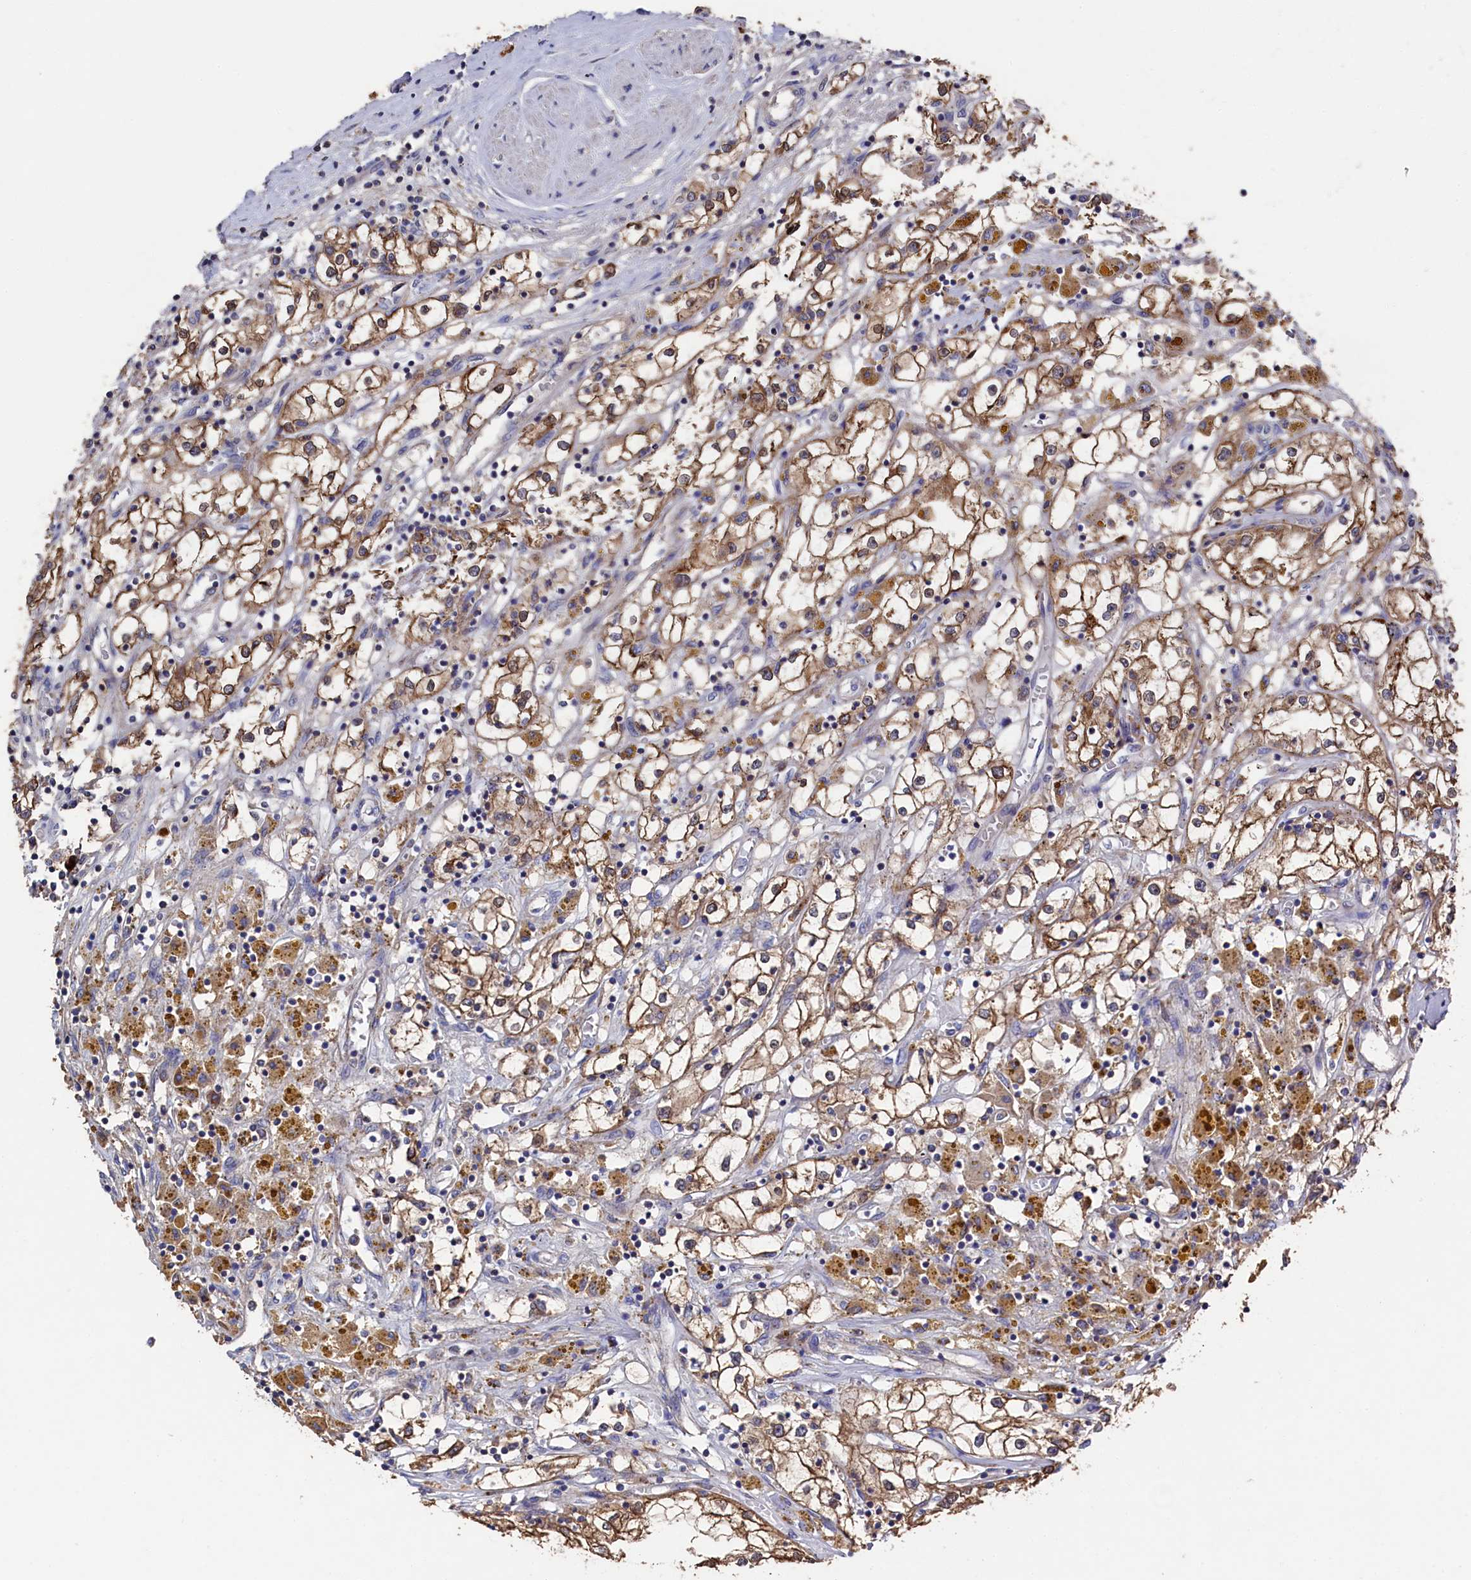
{"staining": {"intensity": "moderate", "quantity": ">75%", "location": "cytoplasmic/membranous"}, "tissue": "renal cancer", "cell_type": "Tumor cells", "image_type": "cancer", "snomed": [{"axis": "morphology", "description": "Adenocarcinoma, NOS"}, {"axis": "topography", "description": "Kidney"}], "caption": "Renal cancer stained with immunohistochemistry reveals moderate cytoplasmic/membranous positivity in approximately >75% of tumor cells.", "gene": "TK2", "patient": {"sex": "male", "age": 56}}